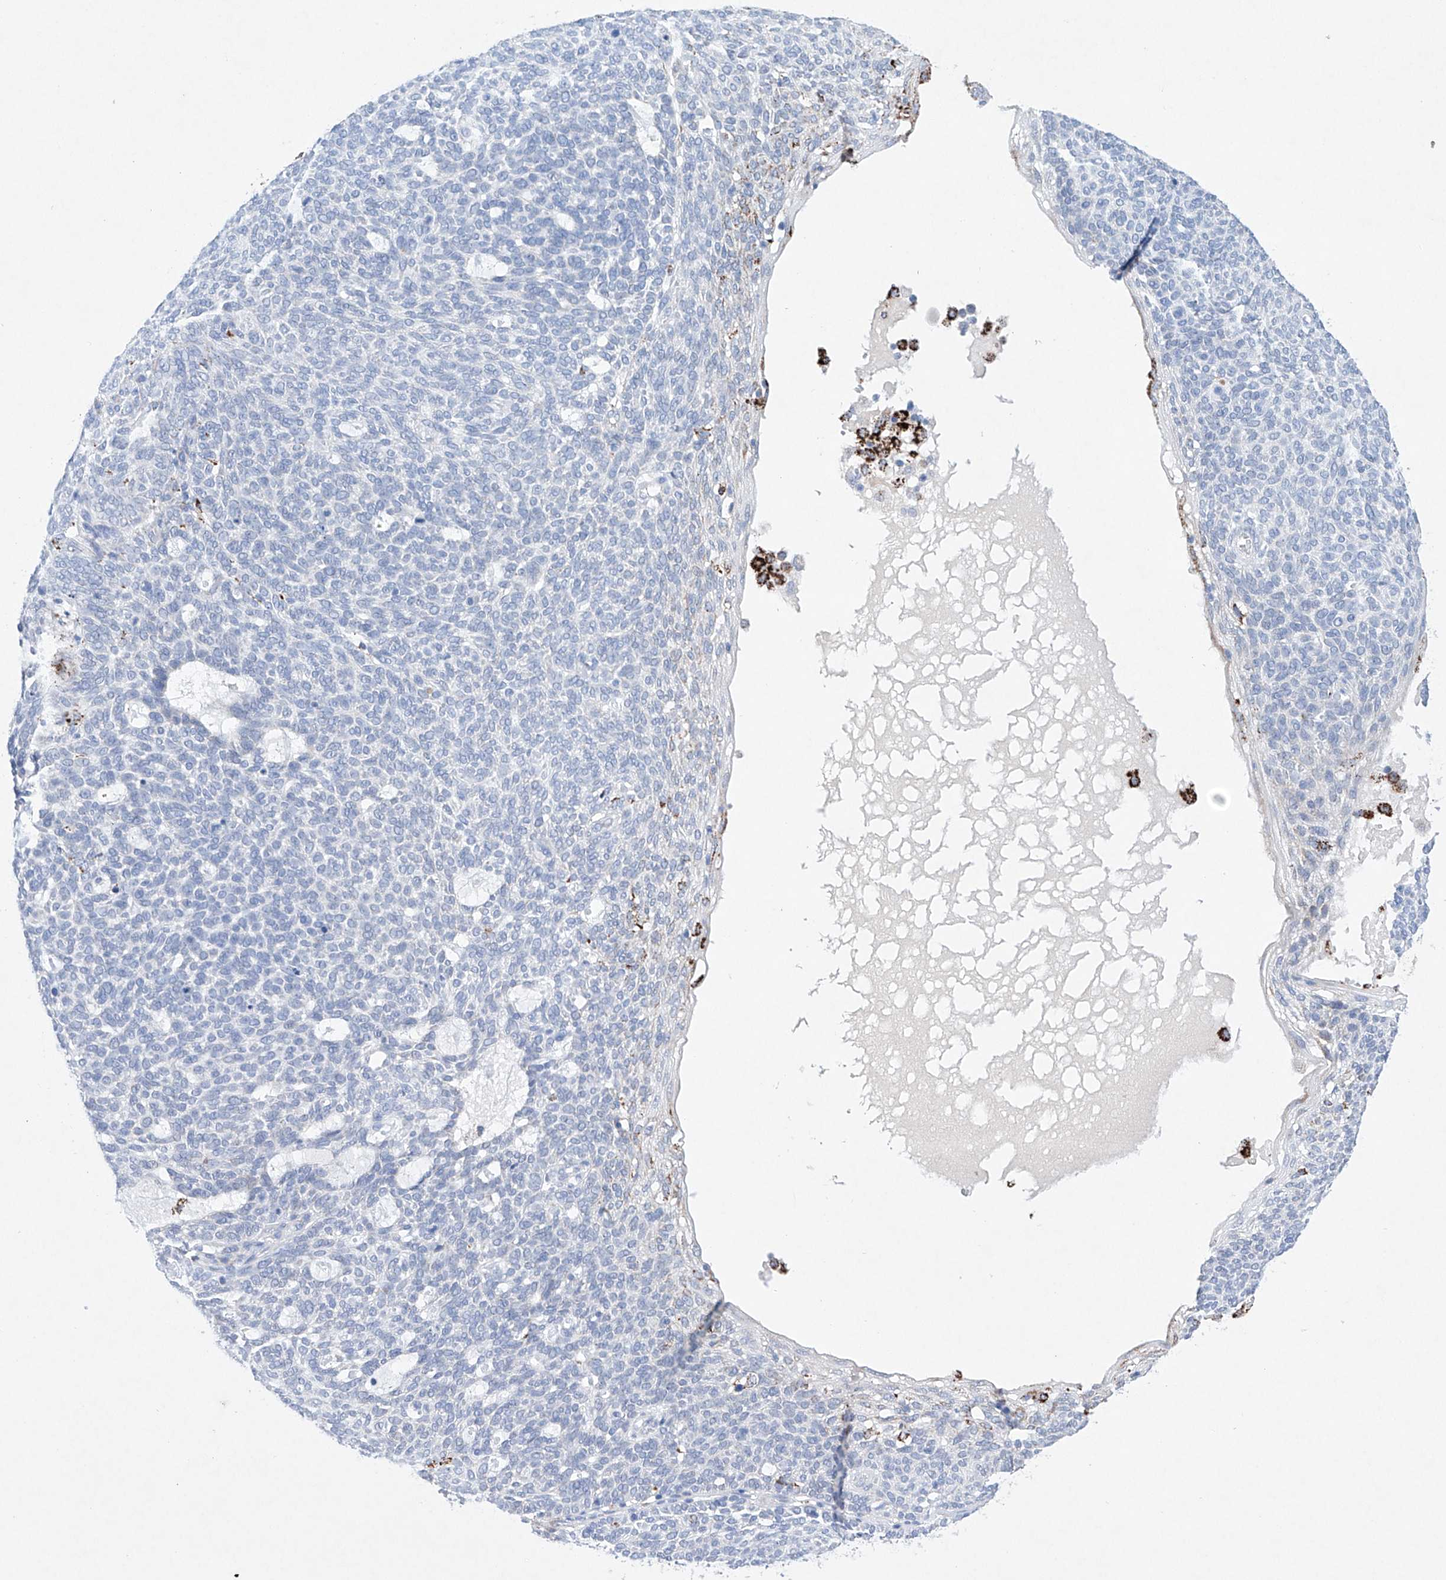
{"staining": {"intensity": "negative", "quantity": "none", "location": "none"}, "tissue": "skin cancer", "cell_type": "Tumor cells", "image_type": "cancer", "snomed": [{"axis": "morphology", "description": "Squamous cell carcinoma, NOS"}, {"axis": "topography", "description": "Skin"}], "caption": "IHC of skin cancer reveals no expression in tumor cells.", "gene": "NRROS", "patient": {"sex": "female", "age": 90}}